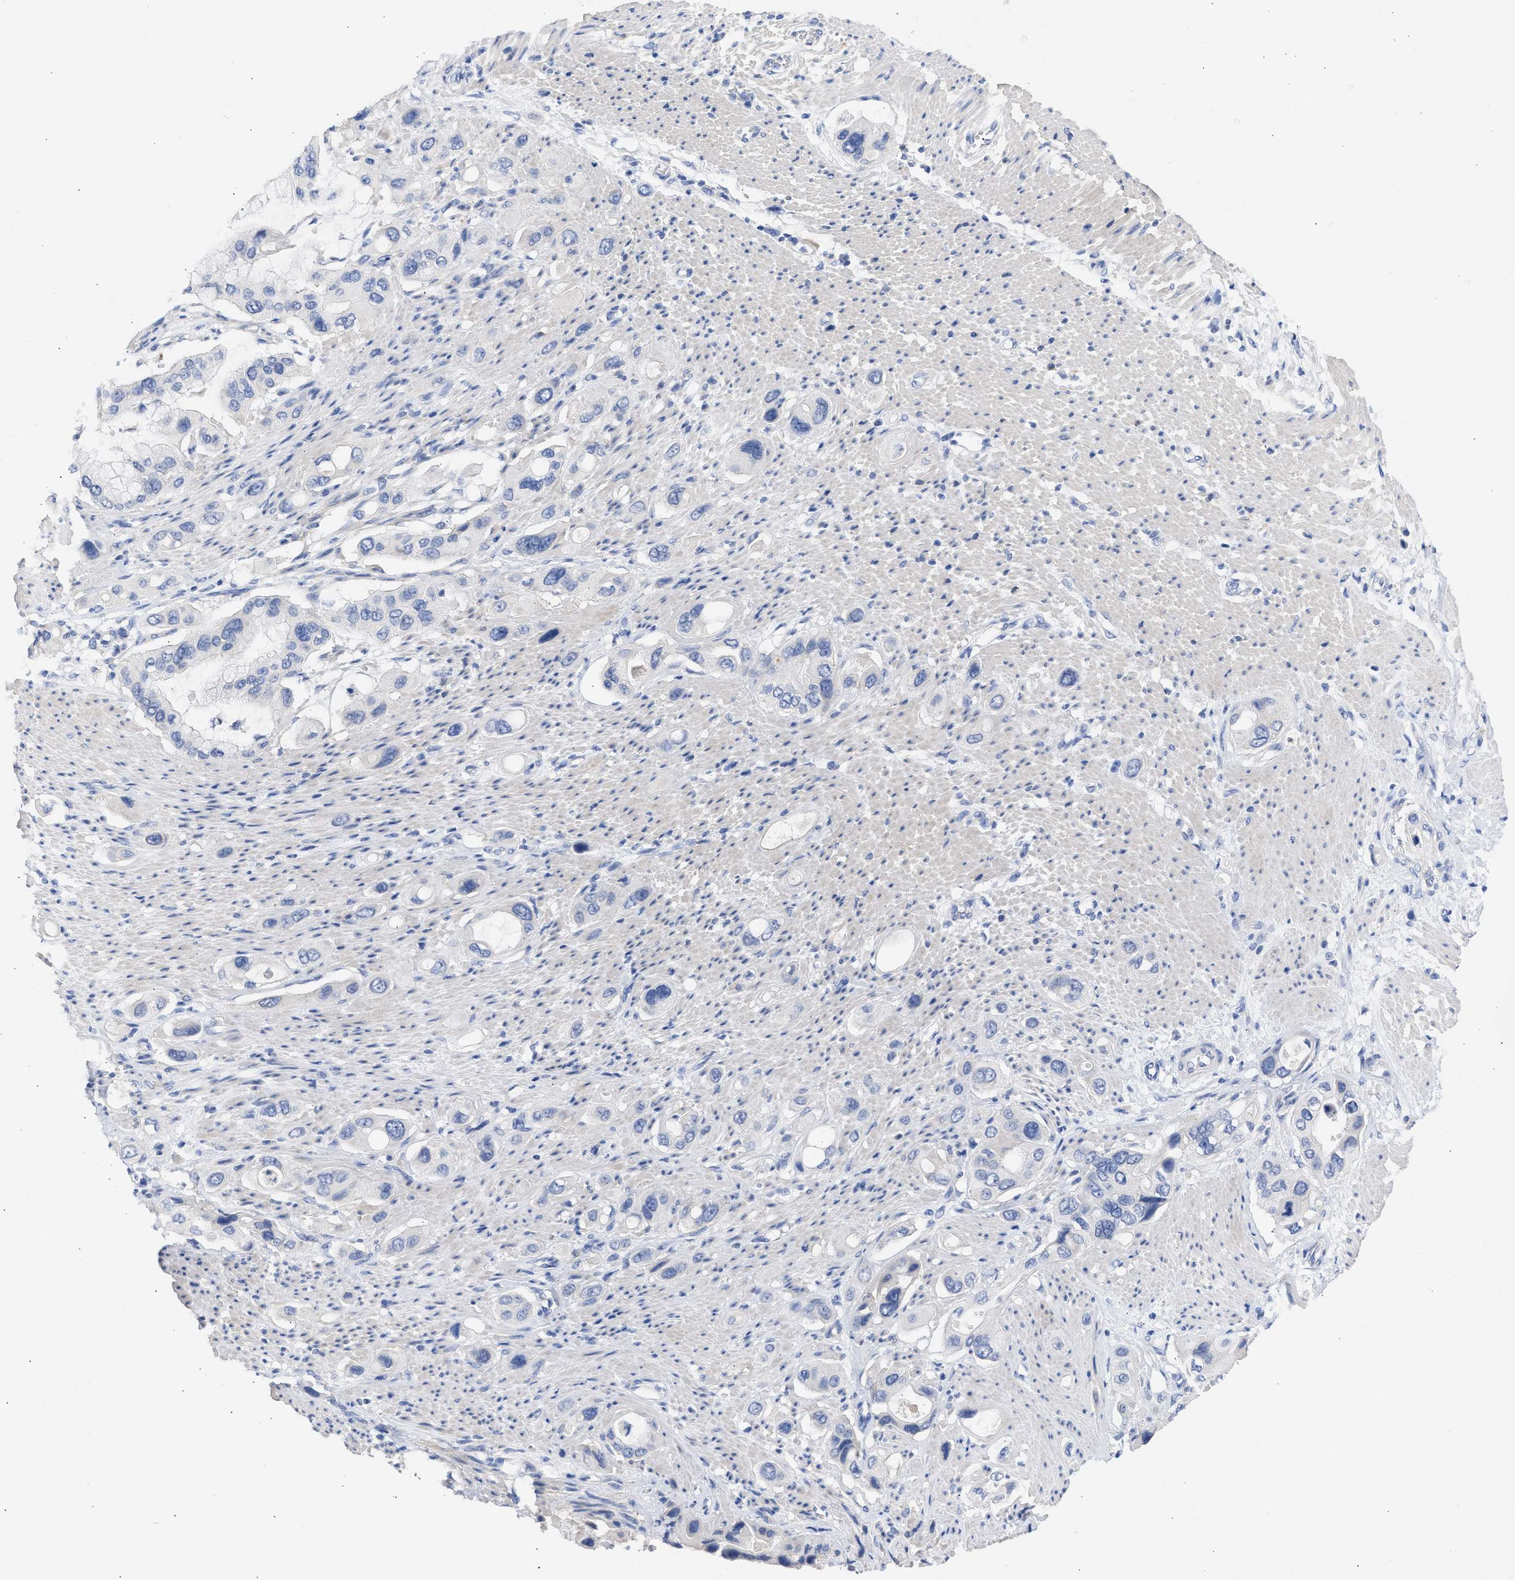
{"staining": {"intensity": "negative", "quantity": "none", "location": "none"}, "tissue": "pancreatic cancer", "cell_type": "Tumor cells", "image_type": "cancer", "snomed": [{"axis": "morphology", "description": "Adenocarcinoma, NOS"}, {"axis": "topography", "description": "Pancreas"}], "caption": "IHC photomicrograph of neoplastic tissue: human adenocarcinoma (pancreatic) stained with DAB shows no significant protein staining in tumor cells.", "gene": "RSPH1", "patient": {"sex": "female", "age": 56}}